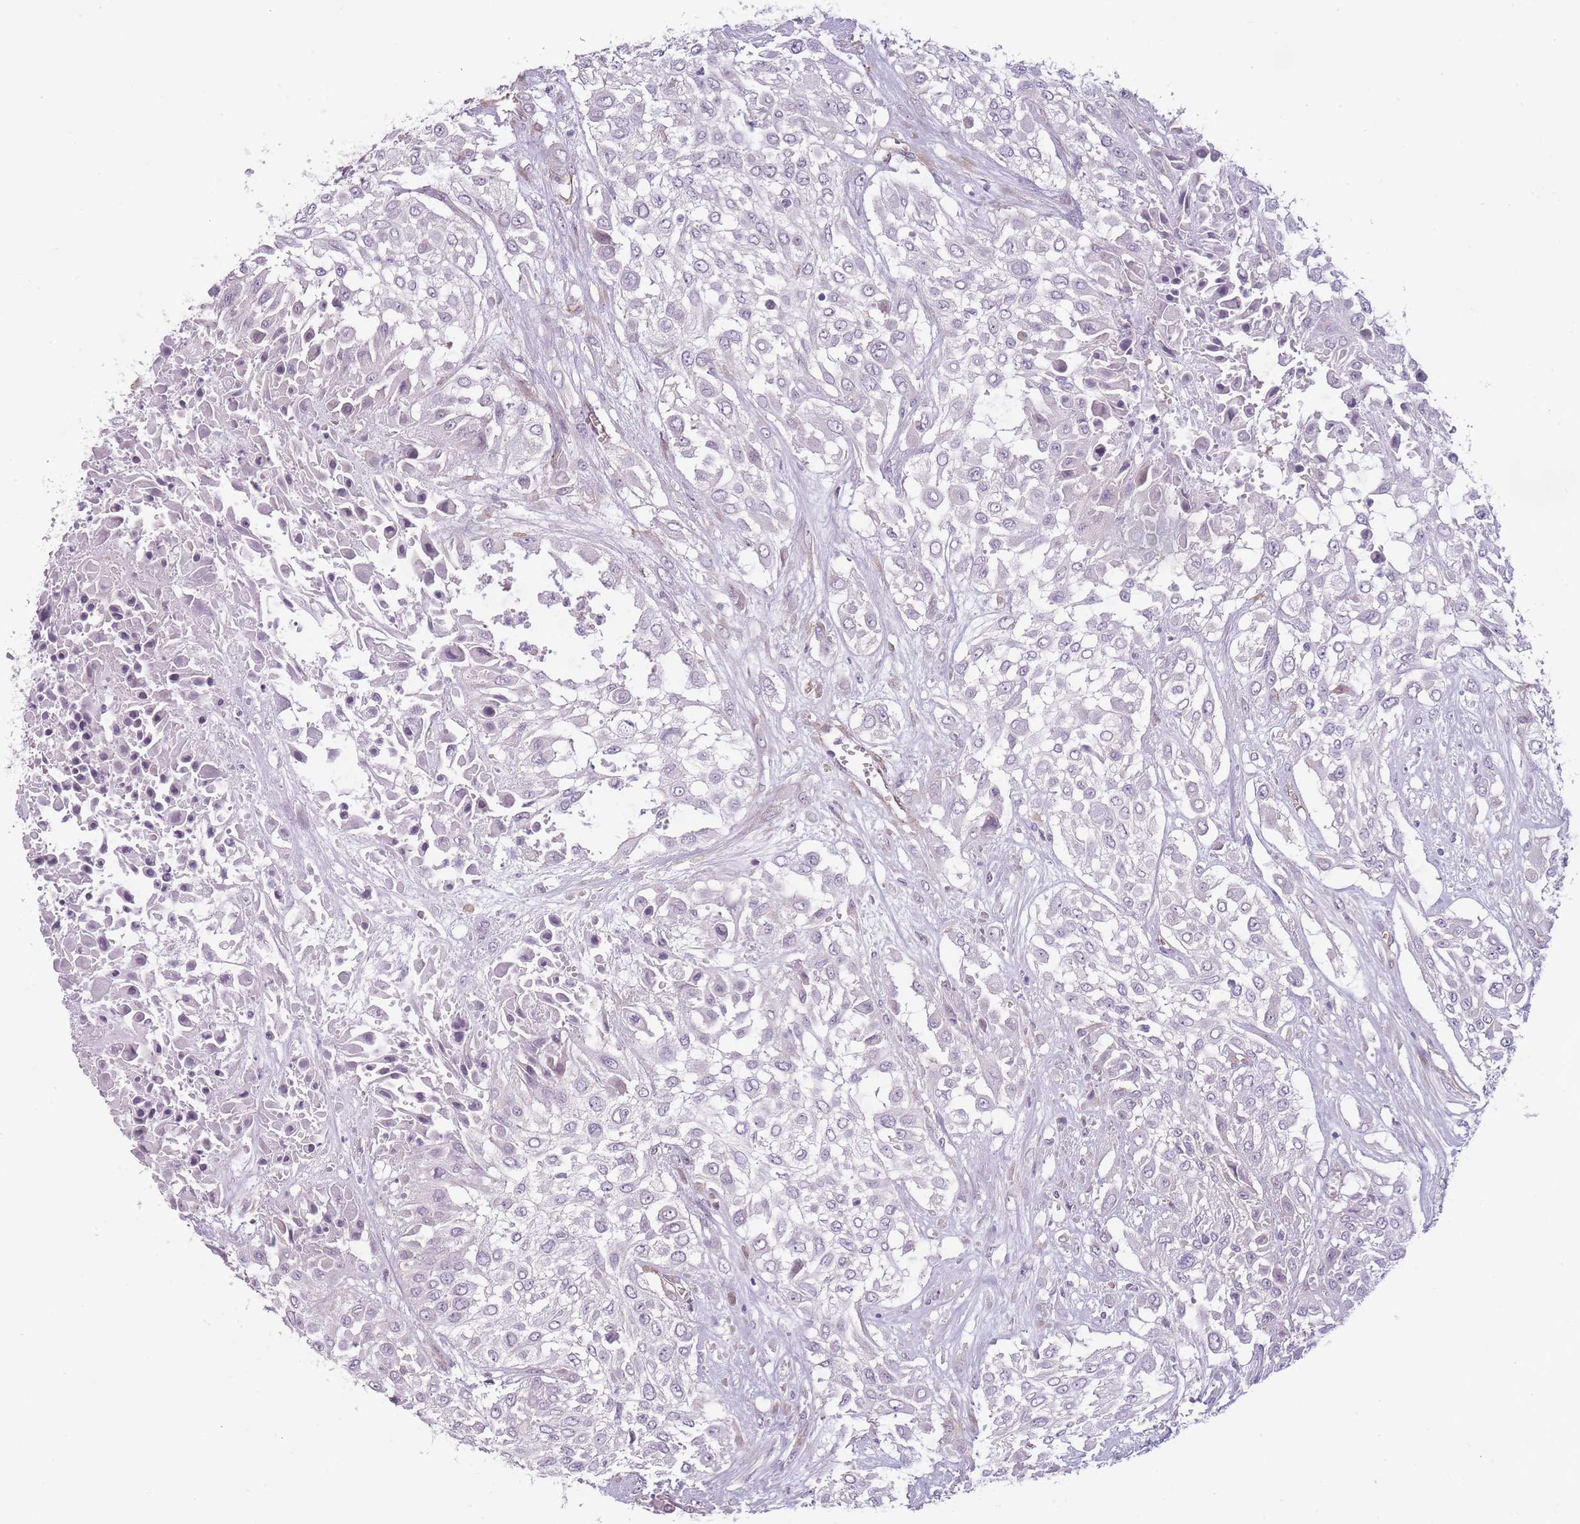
{"staining": {"intensity": "negative", "quantity": "none", "location": "none"}, "tissue": "urothelial cancer", "cell_type": "Tumor cells", "image_type": "cancer", "snomed": [{"axis": "morphology", "description": "Urothelial carcinoma, High grade"}, {"axis": "topography", "description": "Urinary bladder"}], "caption": "The image demonstrates no significant positivity in tumor cells of urothelial cancer.", "gene": "OR6B3", "patient": {"sex": "male", "age": 57}}